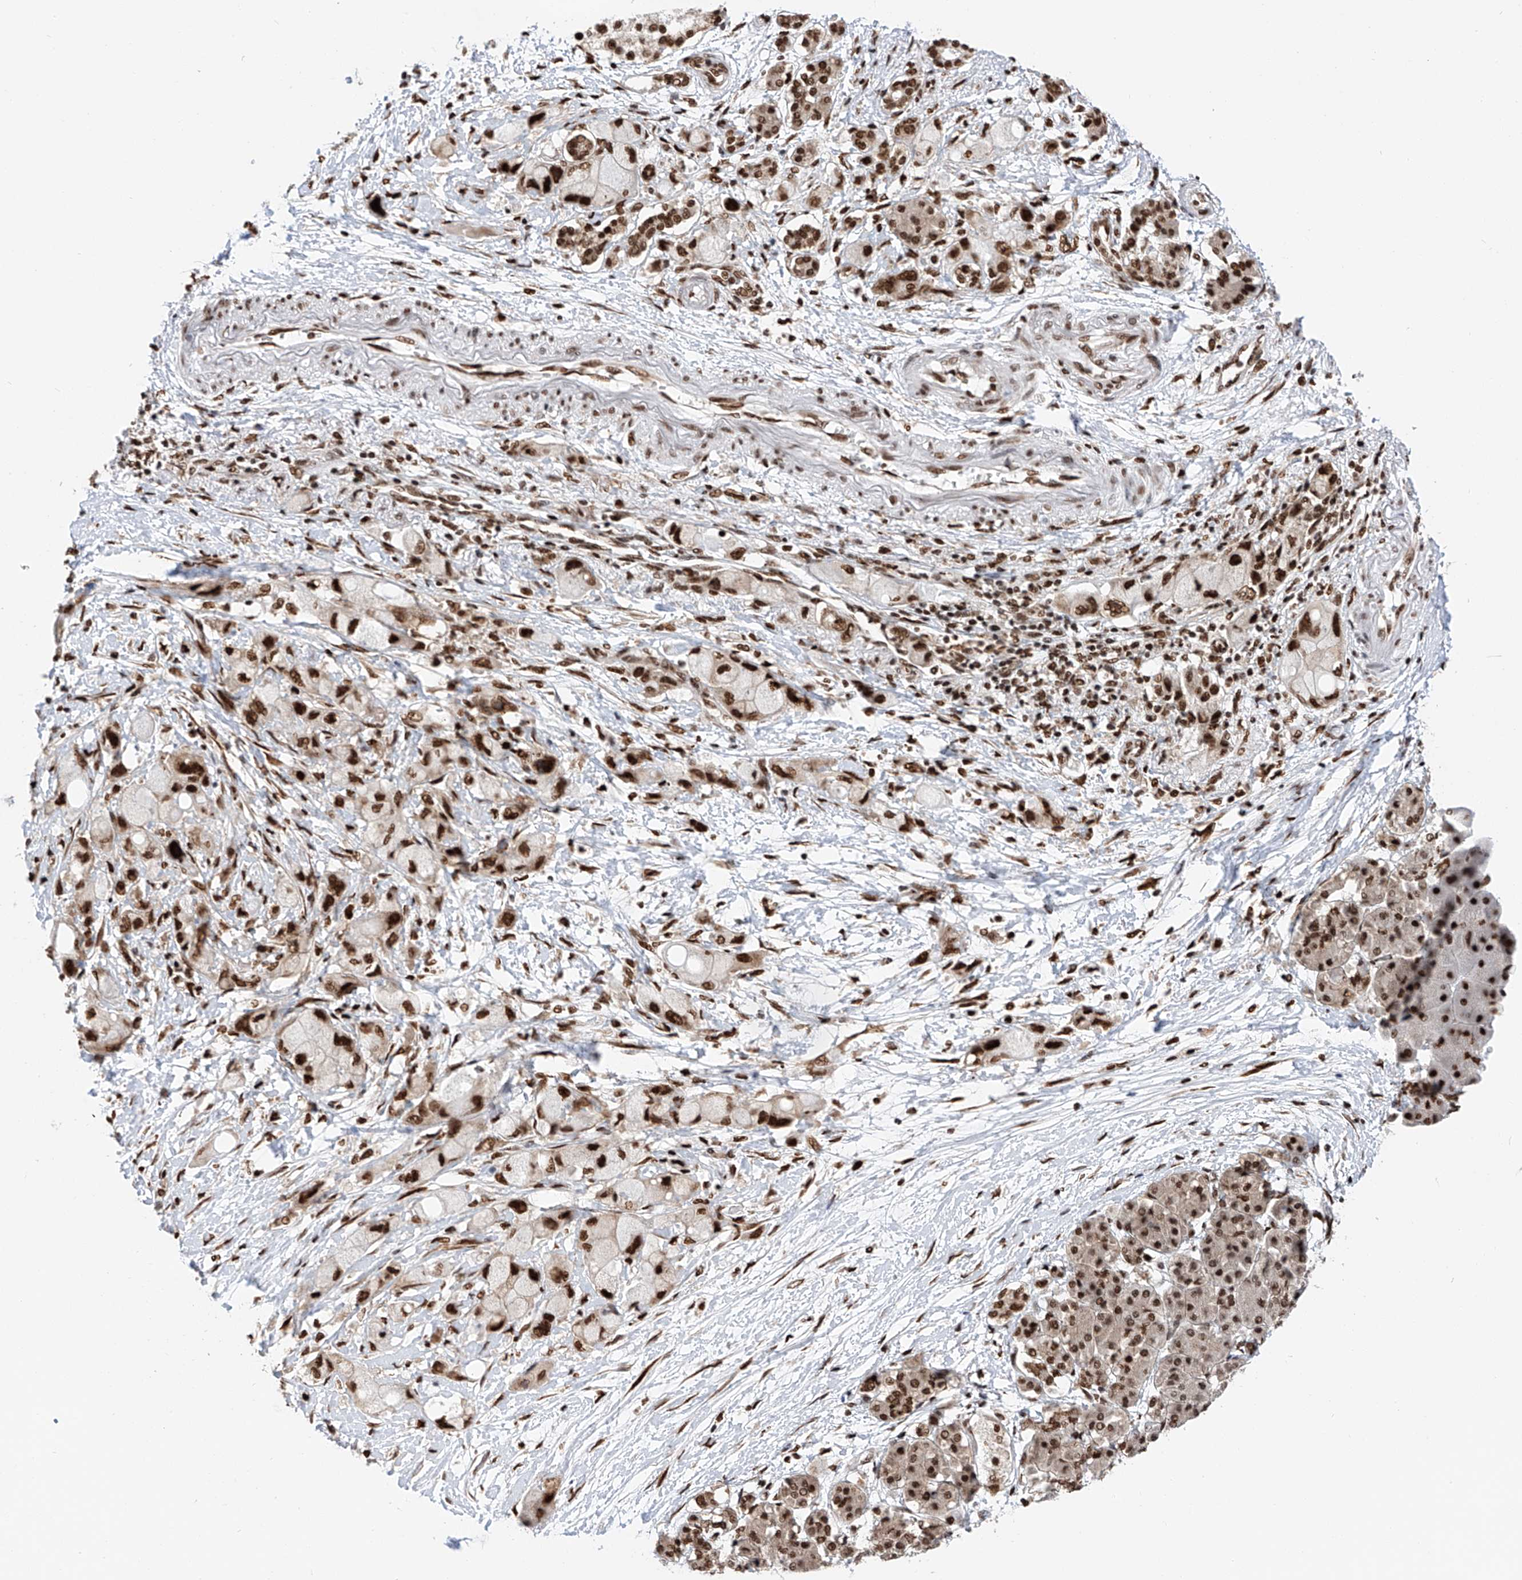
{"staining": {"intensity": "strong", "quantity": ">75%", "location": "nuclear"}, "tissue": "pancreatic cancer", "cell_type": "Tumor cells", "image_type": "cancer", "snomed": [{"axis": "morphology", "description": "Normal tissue, NOS"}, {"axis": "morphology", "description": "Adenocarcinoma, NOS"}, {"axis": "topography", "description": "Pancreas"}], "caption": "Strong nuclear expression for a protein is present in about >75% of tumor cells of pancreatic cancer using immunohistochemistry.", "gene": "SRSF6", "patient": {"sex": "female", "age": 68}}